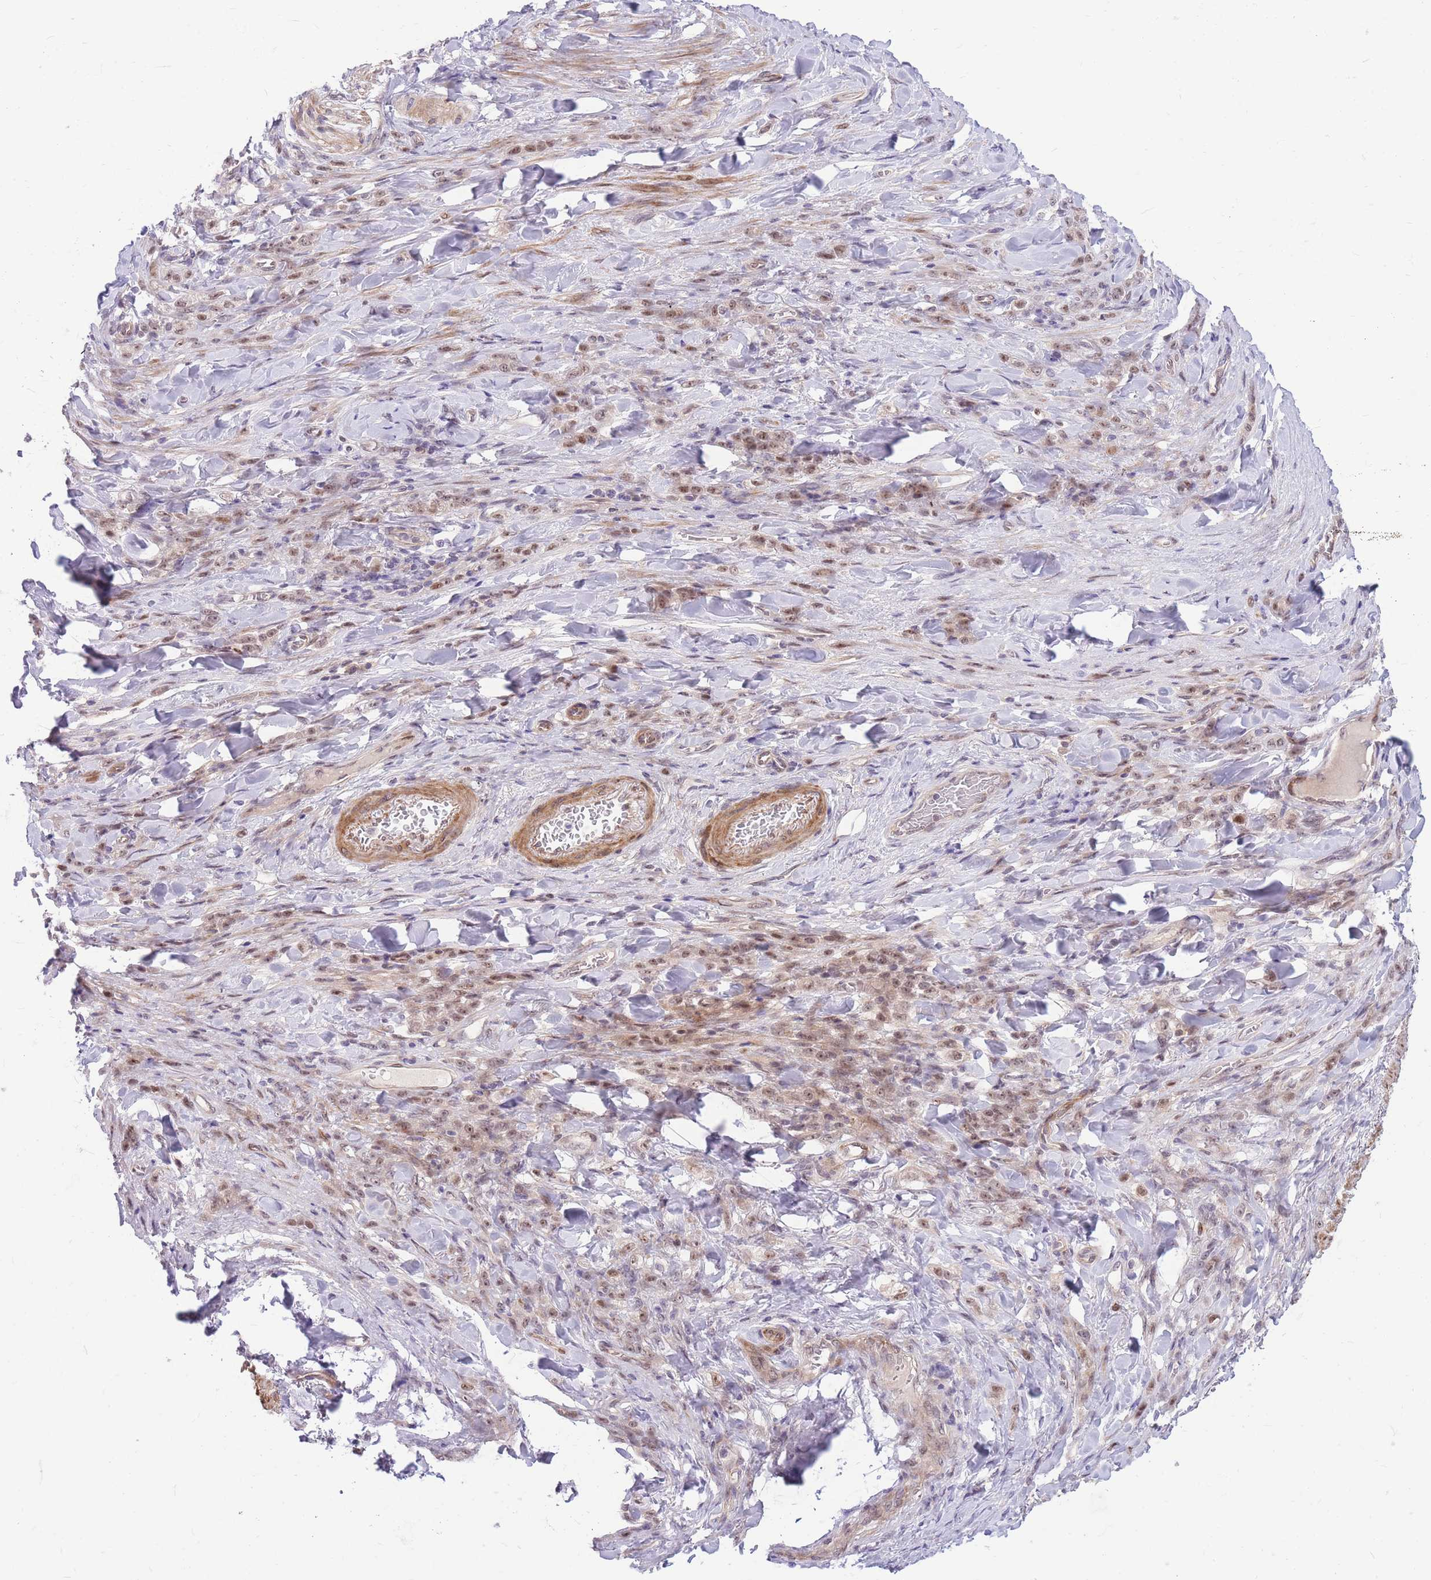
{"staining": {"intensity": "weak", "quantity": "25%-75%", "location": "nuclear"}, "tissue": "stomach cancer", "cell_type": "Tumor cells", "image_type": "cancer", "snomed": [{"axis": "morphology", "description": "Normal tissue, NOS"}, {"axis": "morphology", "description": "Adenocarcinoma, NOS"}, {"axis": "topography", "description": "Stomach"}], "caption": "Human adenocarcinoma (stomach) stained with a protein marker reveals weak staining in tumor cells.", "gene": "ERCC2", "patient": {"sex": "male", "age": 82}}